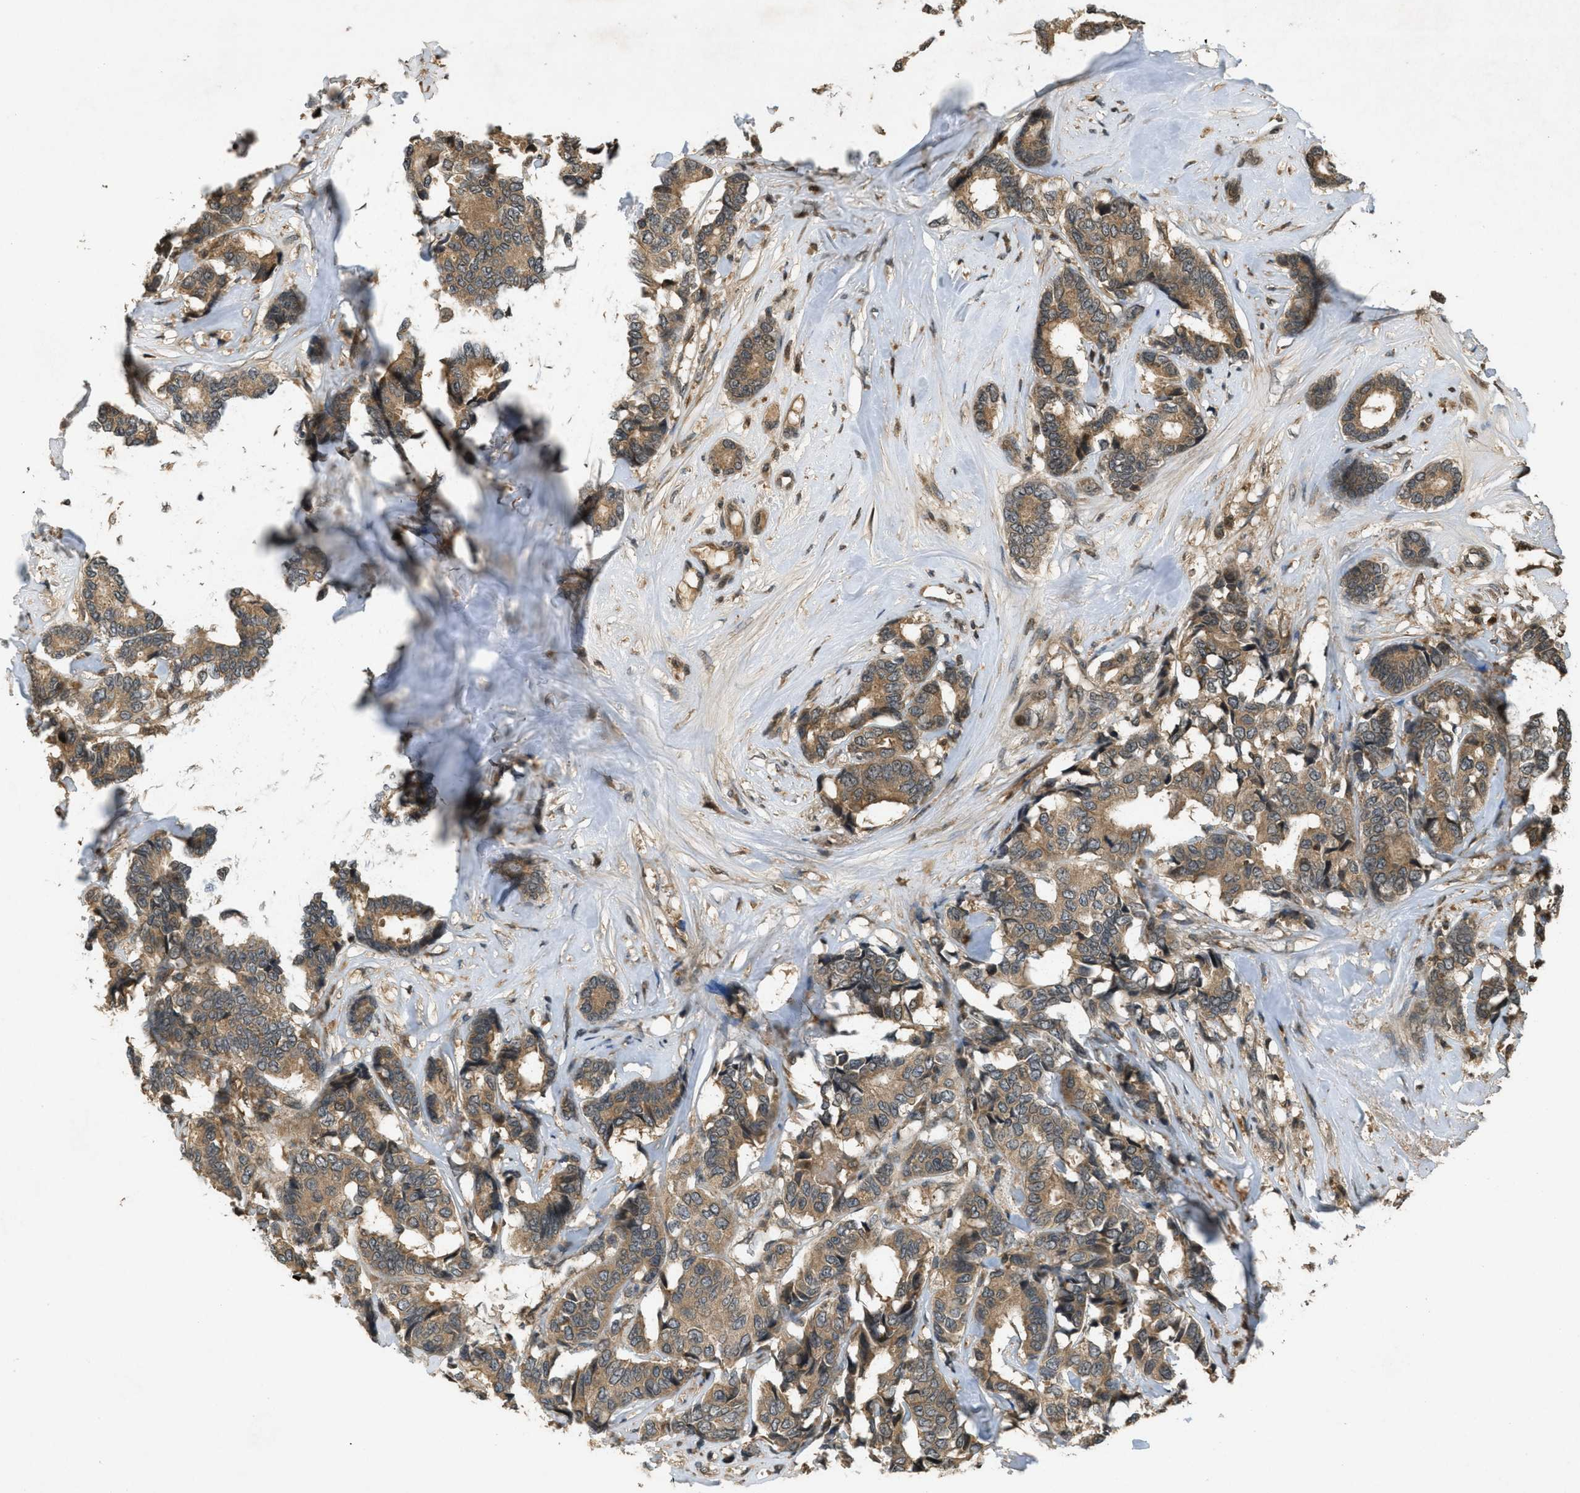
{"staining": {"intensity": "moderate", "quantity": ">75%", "location": "cytoplasmic/membranous"}, "tissue": "breast cancer", "cell_type": "Tumor cells", "image_type": "cancer", "snomed": [{"axis": "morphology", "description": "Duct carcinoma"}, {"axis": "topography", "description": "Breast"}], "caption": "The image demonstrates immunohistochemical staining of breast infiltrating ductal carcinoma. There is moderate cytoplasmic/membranous positivity is appreciated in approximately >75% of tumor cells.", "gene": "ATG7", "patient": {"sex": "female", "age": 87}}